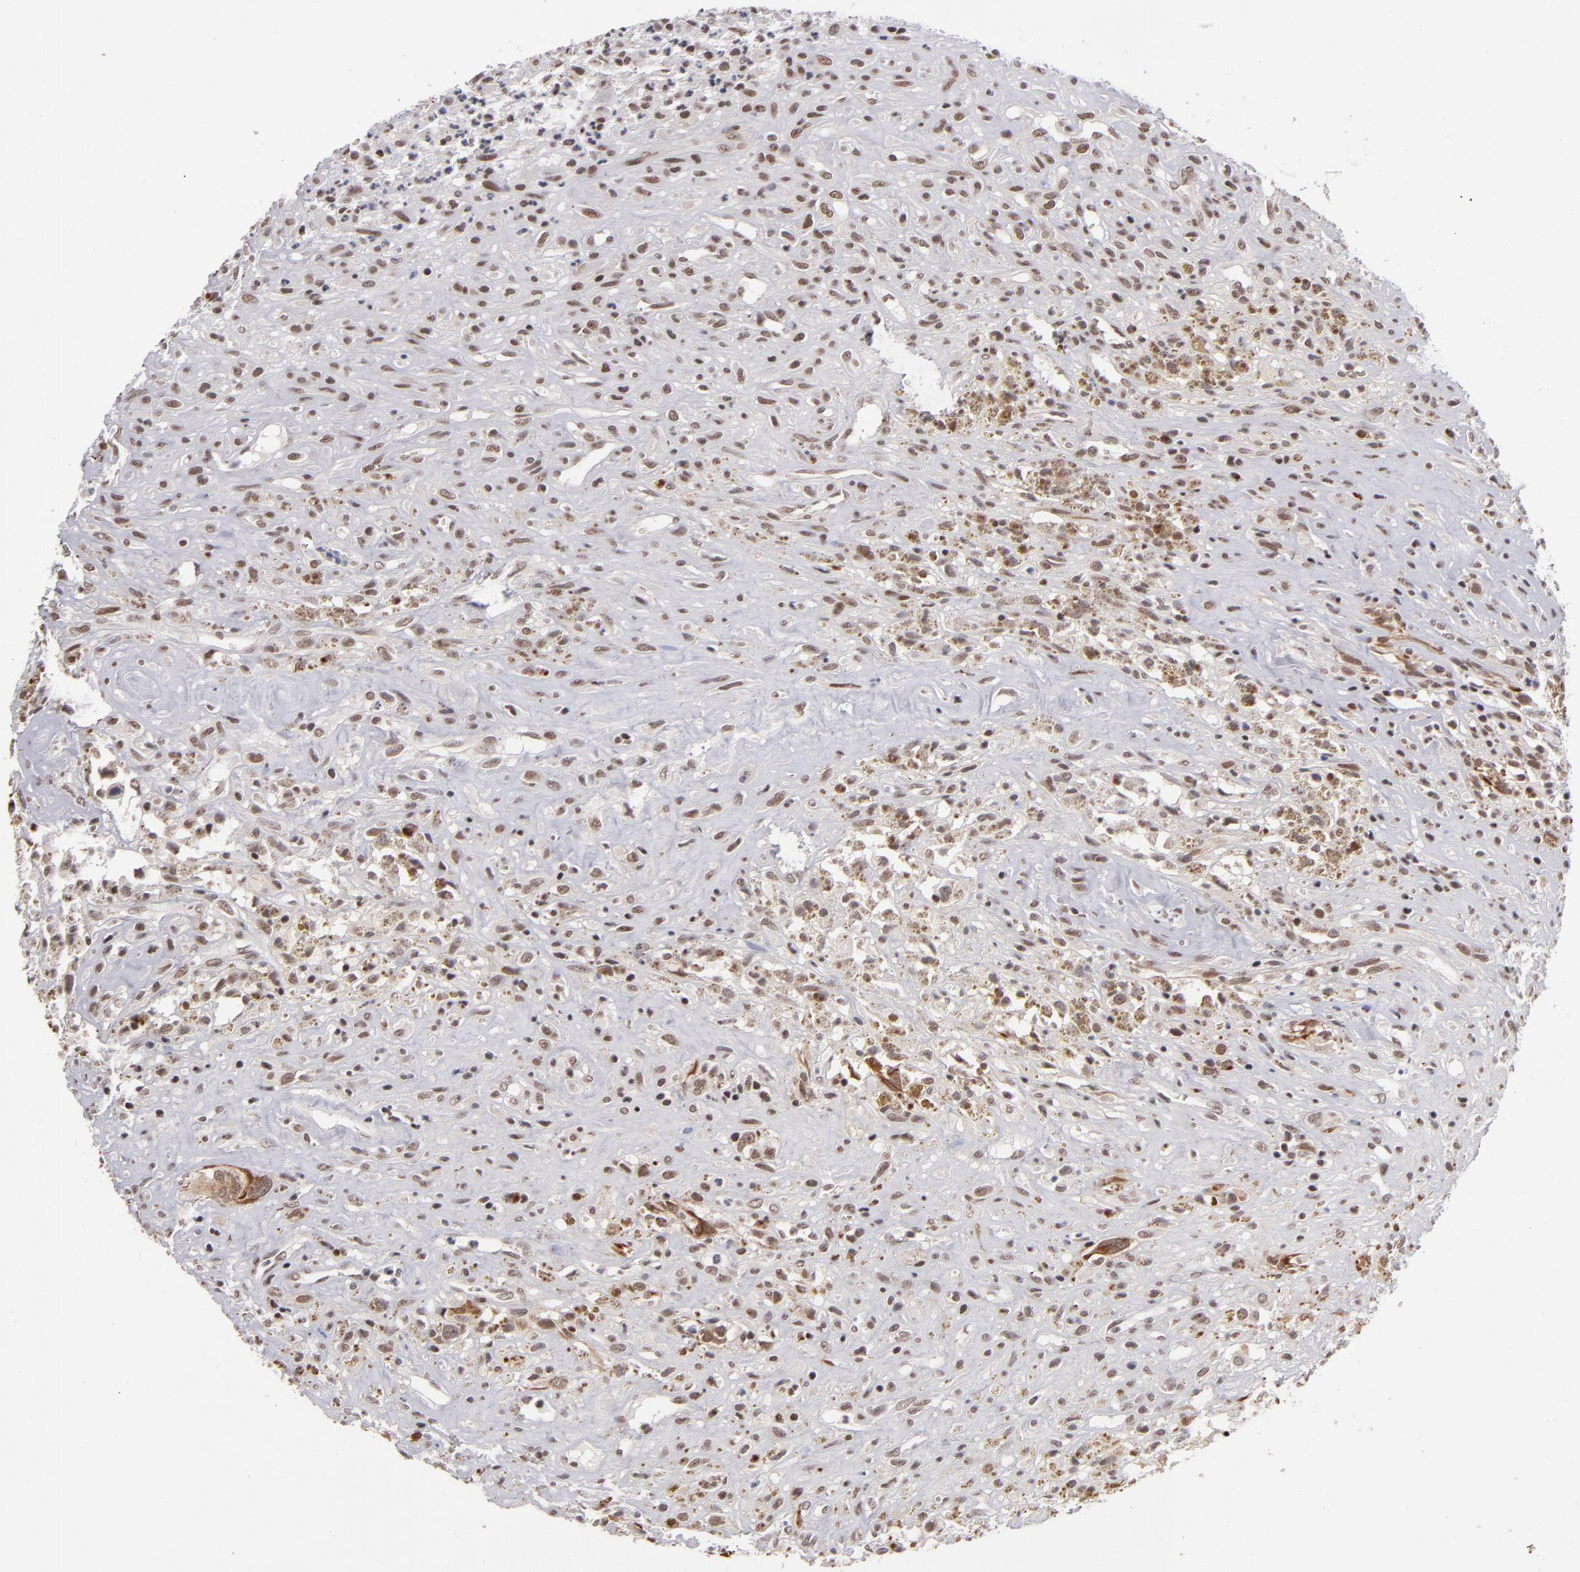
{"staining": {"intensity": "moderate", "quantity": ">75%", "location": "nuclear"}, "tissue": "glioma", "cell_type": "Tumor cells", "image_type": "cancer", "snomed": [{"axis": "morphology", "description": "Glioma, malignant, High grade"}, {"axis": "topography", "description": "Brain"}], "caption": "Malignant glioma (high-grade) was stained to show a protein in brown. There is medium levels of moderate nuclear expression in approximately >75% of tumor cells.", "gene": "MLLT3", "patient": {"sex": "male", "age": 66}}